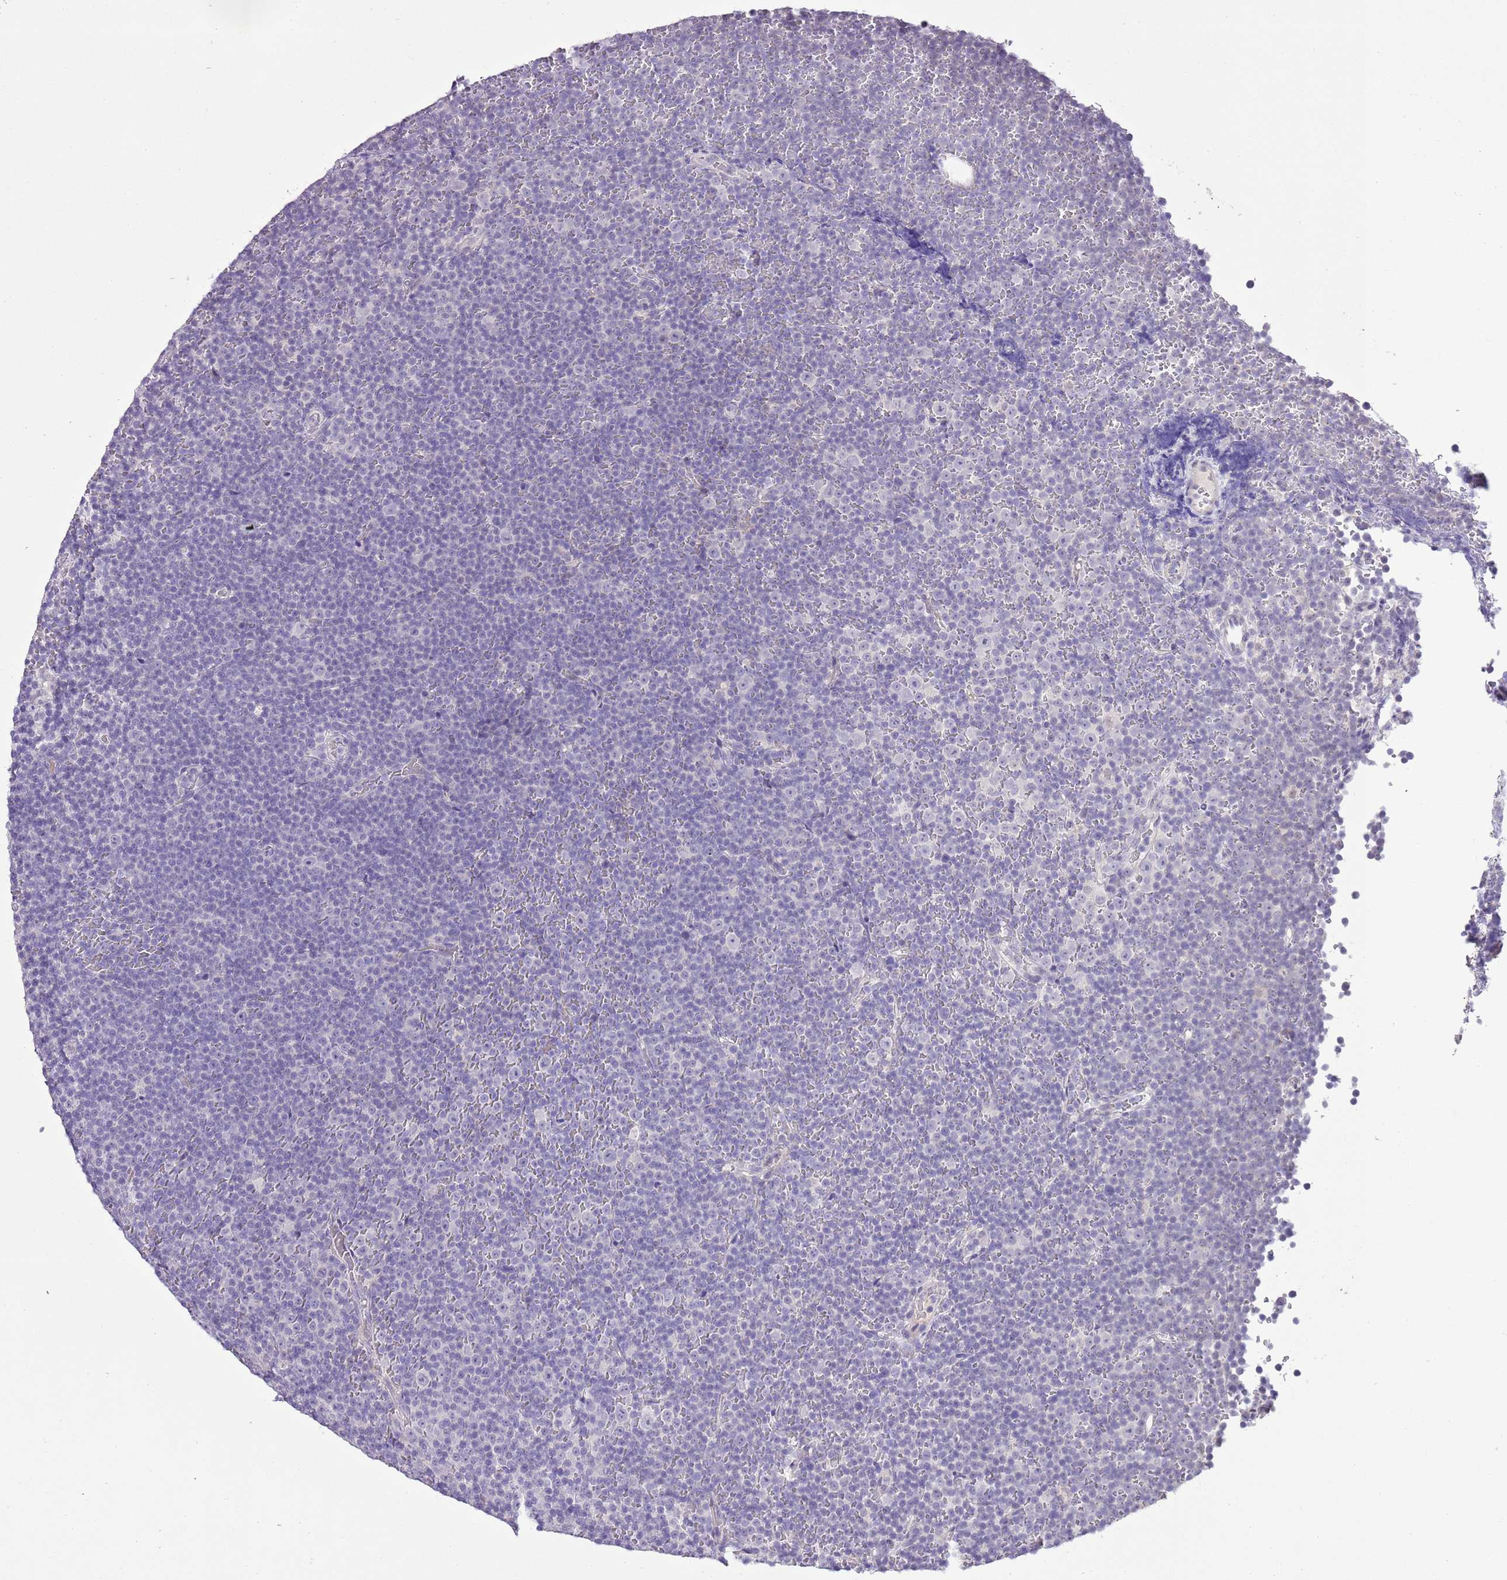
{"staining": {"intensity": "negative", "quantity": "none", "location": "none"}, "tissue": "lymphoma", "cell_type": "Tumor cells", "image_type": "cancer", "snomed": [{"axis": "morphology", "description": "Malignant lymphoma, non-Hodgkin's type, Low grade"}, {"axis": "topography", "description": "Lymph node"}], "caption": "Image shows no protein positivity in tumor cells of malignant lymphoma, non-Hodgkin's type (low-grade) tissue.", "gene": "XPO7", "patient": {"sex": "female", "age": 67}}